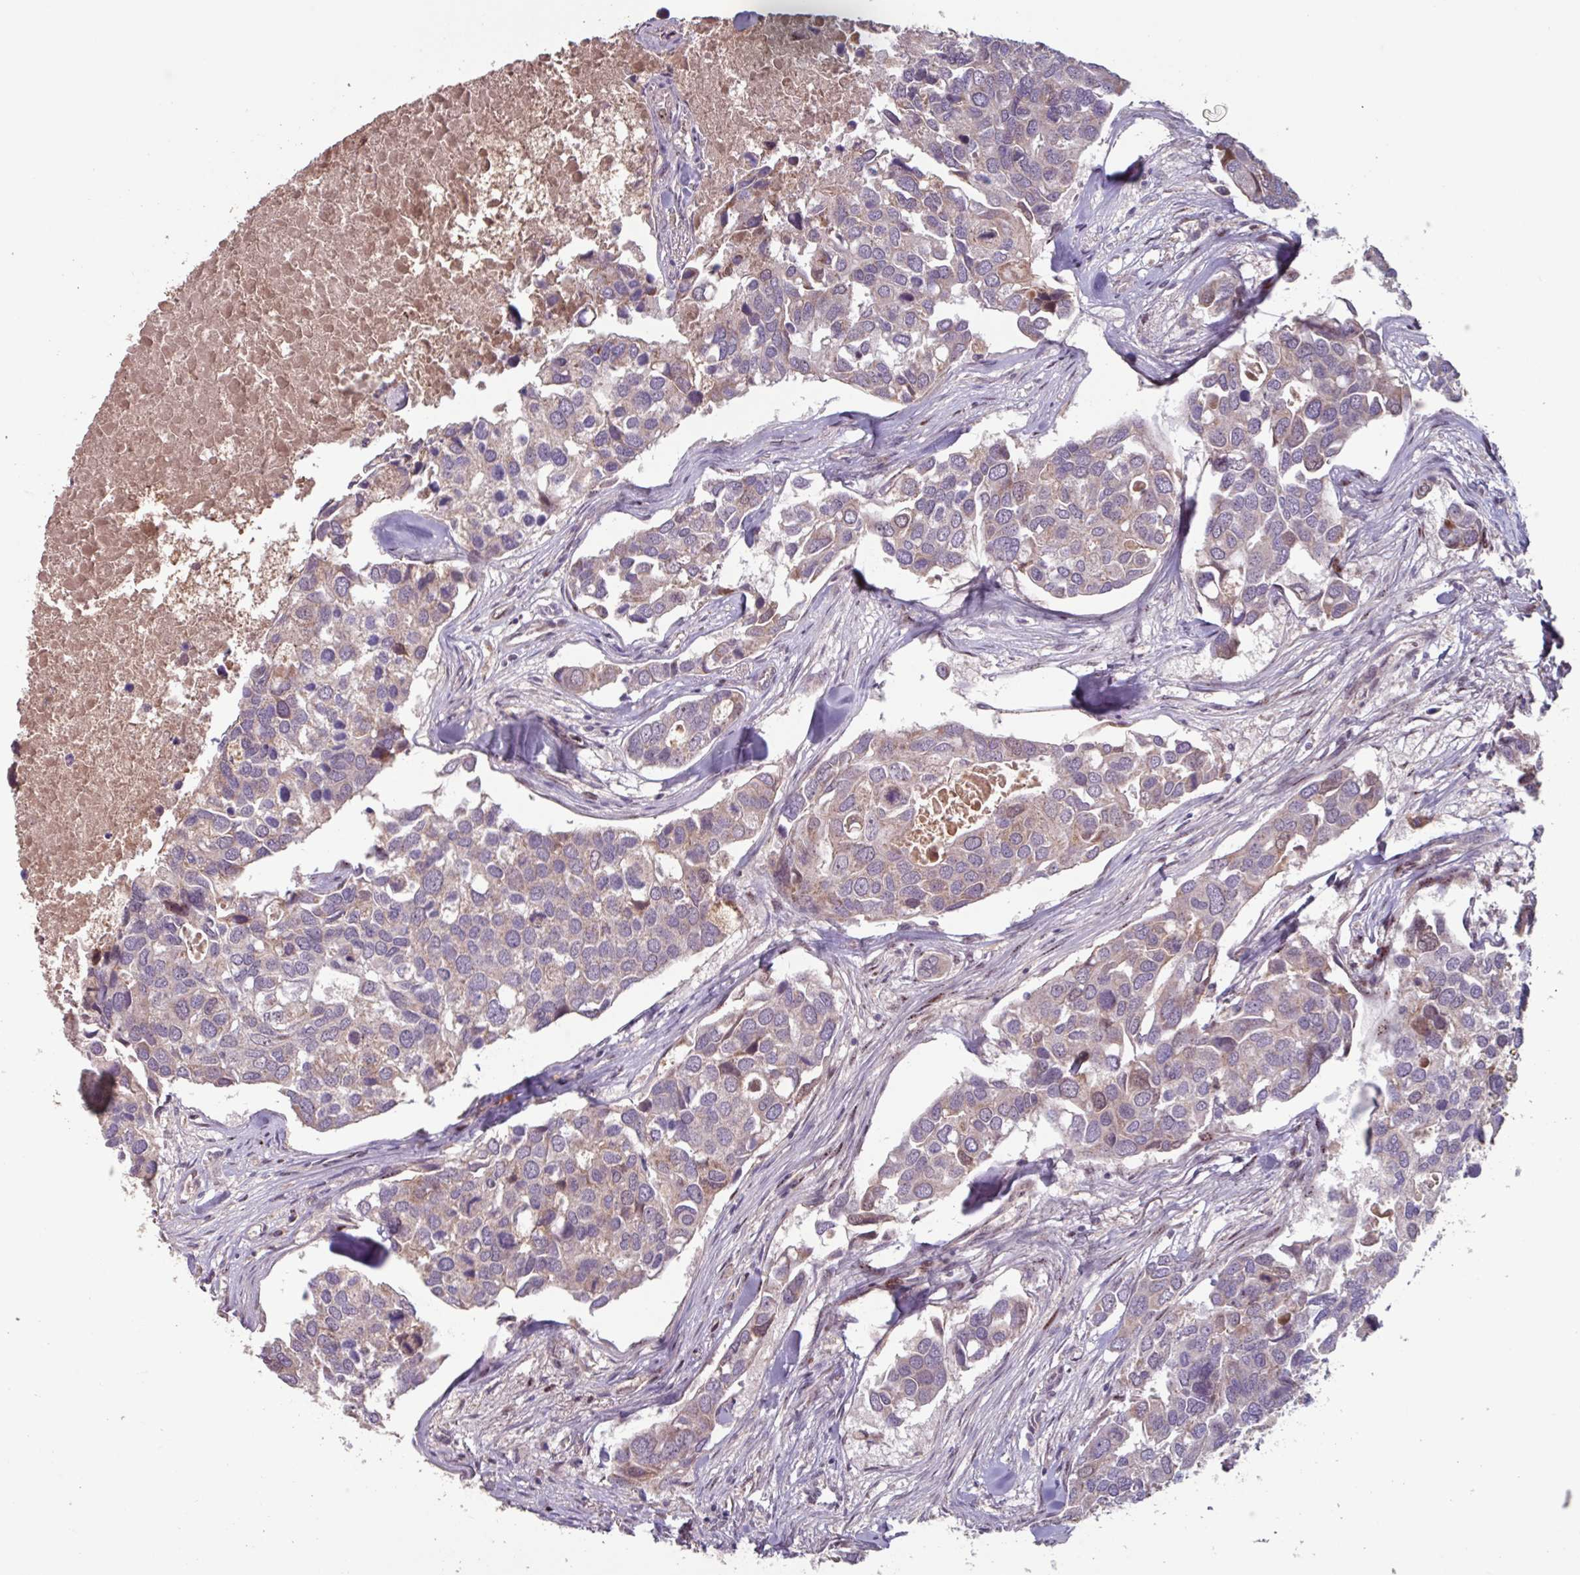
{"staining": {"intensity": "weak", "quantity": "25%-75%", "location": "cytoplasmic/membranous"}, "tissue": "breast cancer", "cell_type": "Tumor cells", "image_type": "cancer", "snomed": [{"axis": "morphology", "description": "Duct carcinoma"}, {"axis": "topography", "description": "Breast"}], "caption": "Weak cytoplasmic/membranous positivity is present in approximately 25%-75% of tumor cells in breast cancer. (IHC, brightfield microscopy, high magnification).", "gene": "TMEM88", "patient": {"sex": "female", "age": 83}}